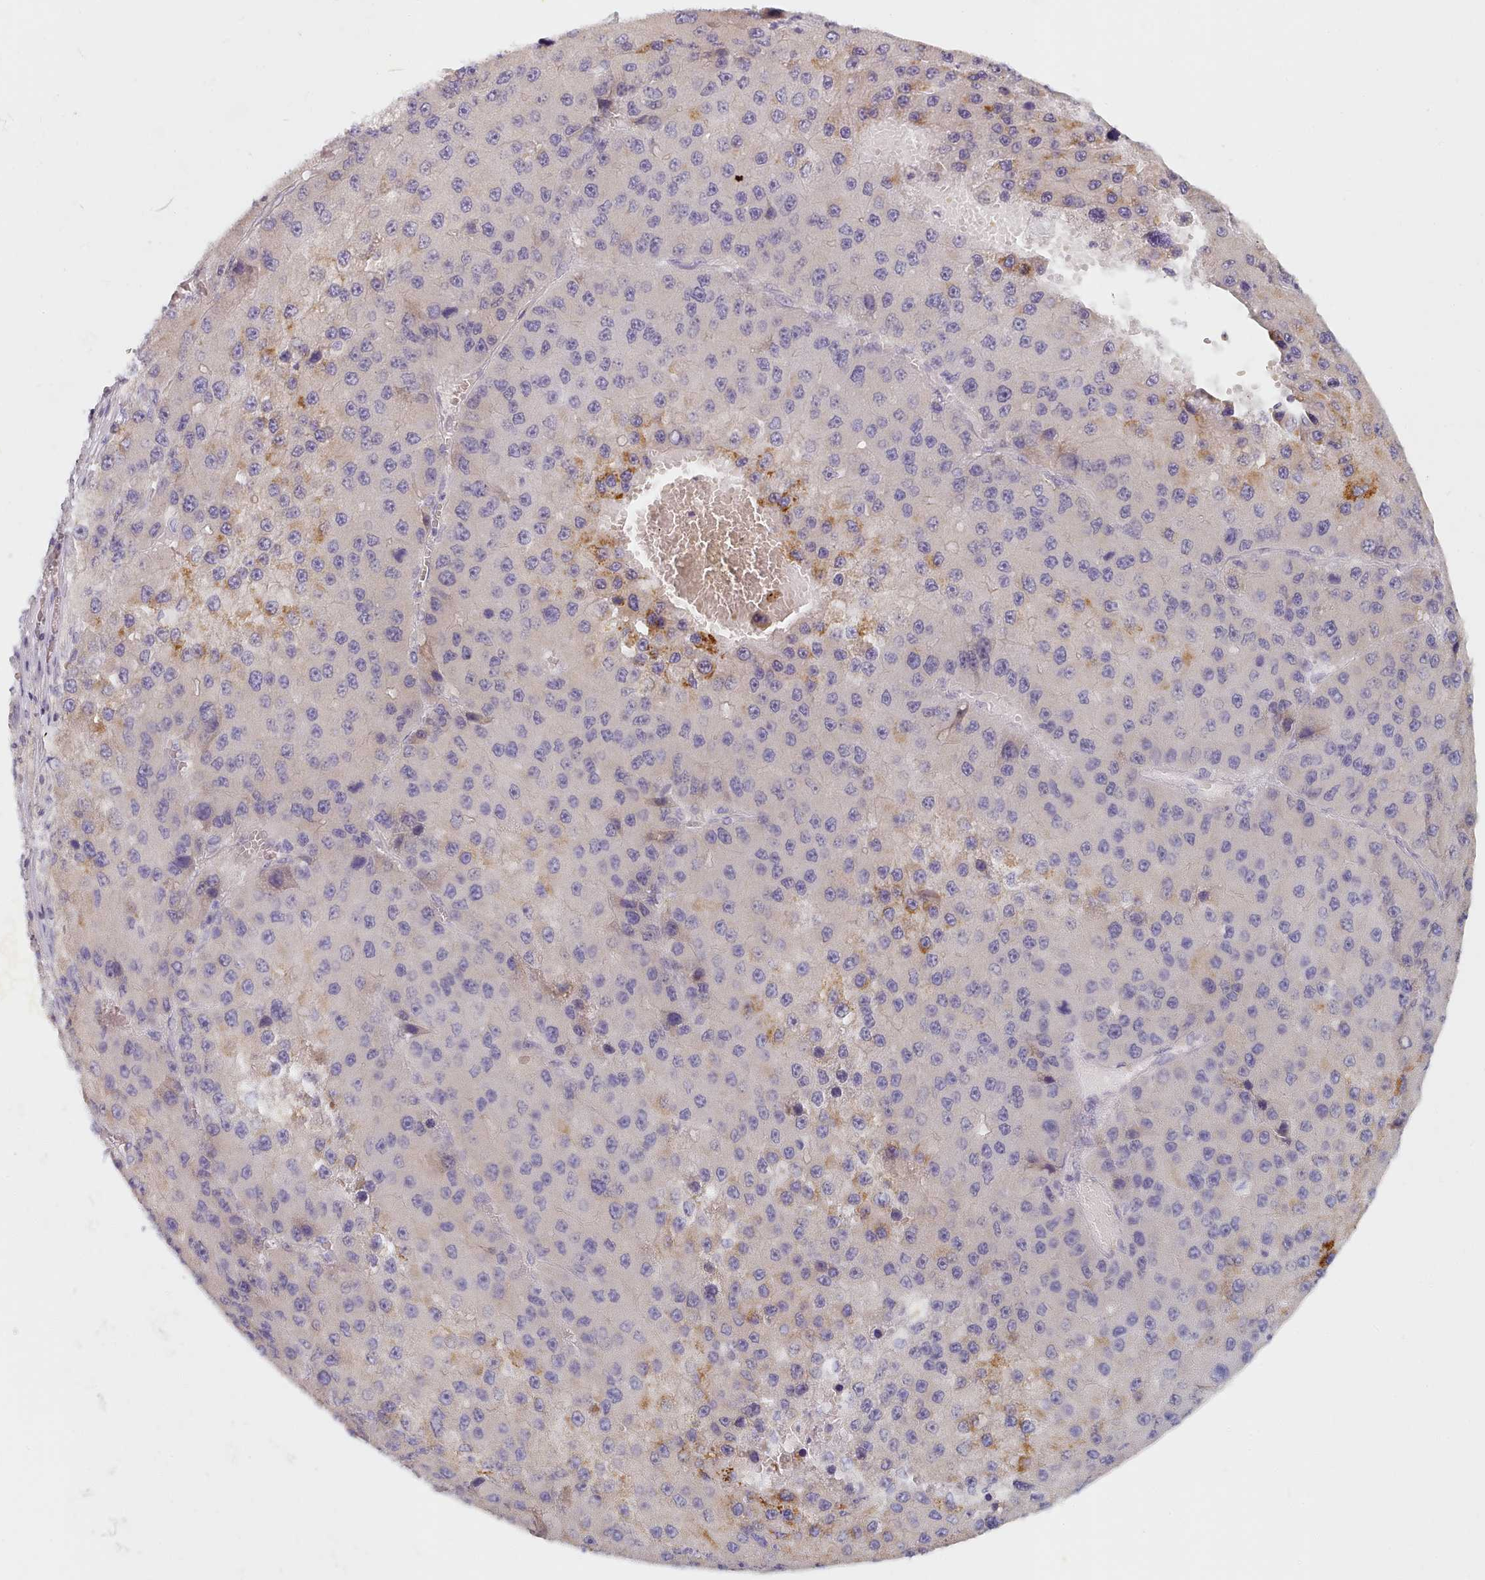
{"staining": {"intensity": "moderate", "quantity": "<25%", "location": "cytoplasmic/membranous"}, "tissue": "liver cancer", "cell_type": "Tumor cells", "image_type": "cancer", "snomed": [{"axis": "morphology", "description": "Carcinoma, Hepatocellular, NOS"}, {"axis": "topography", "description": "Liver"}], "caption": "Liver cancer was stained to show a protein in brown. There is low levels of moderate cytoplasmic/membranous positivity in about <25% of tumor cells.", "gene": "TYW1B", "patient": {"sex": "female", "age": 73}}